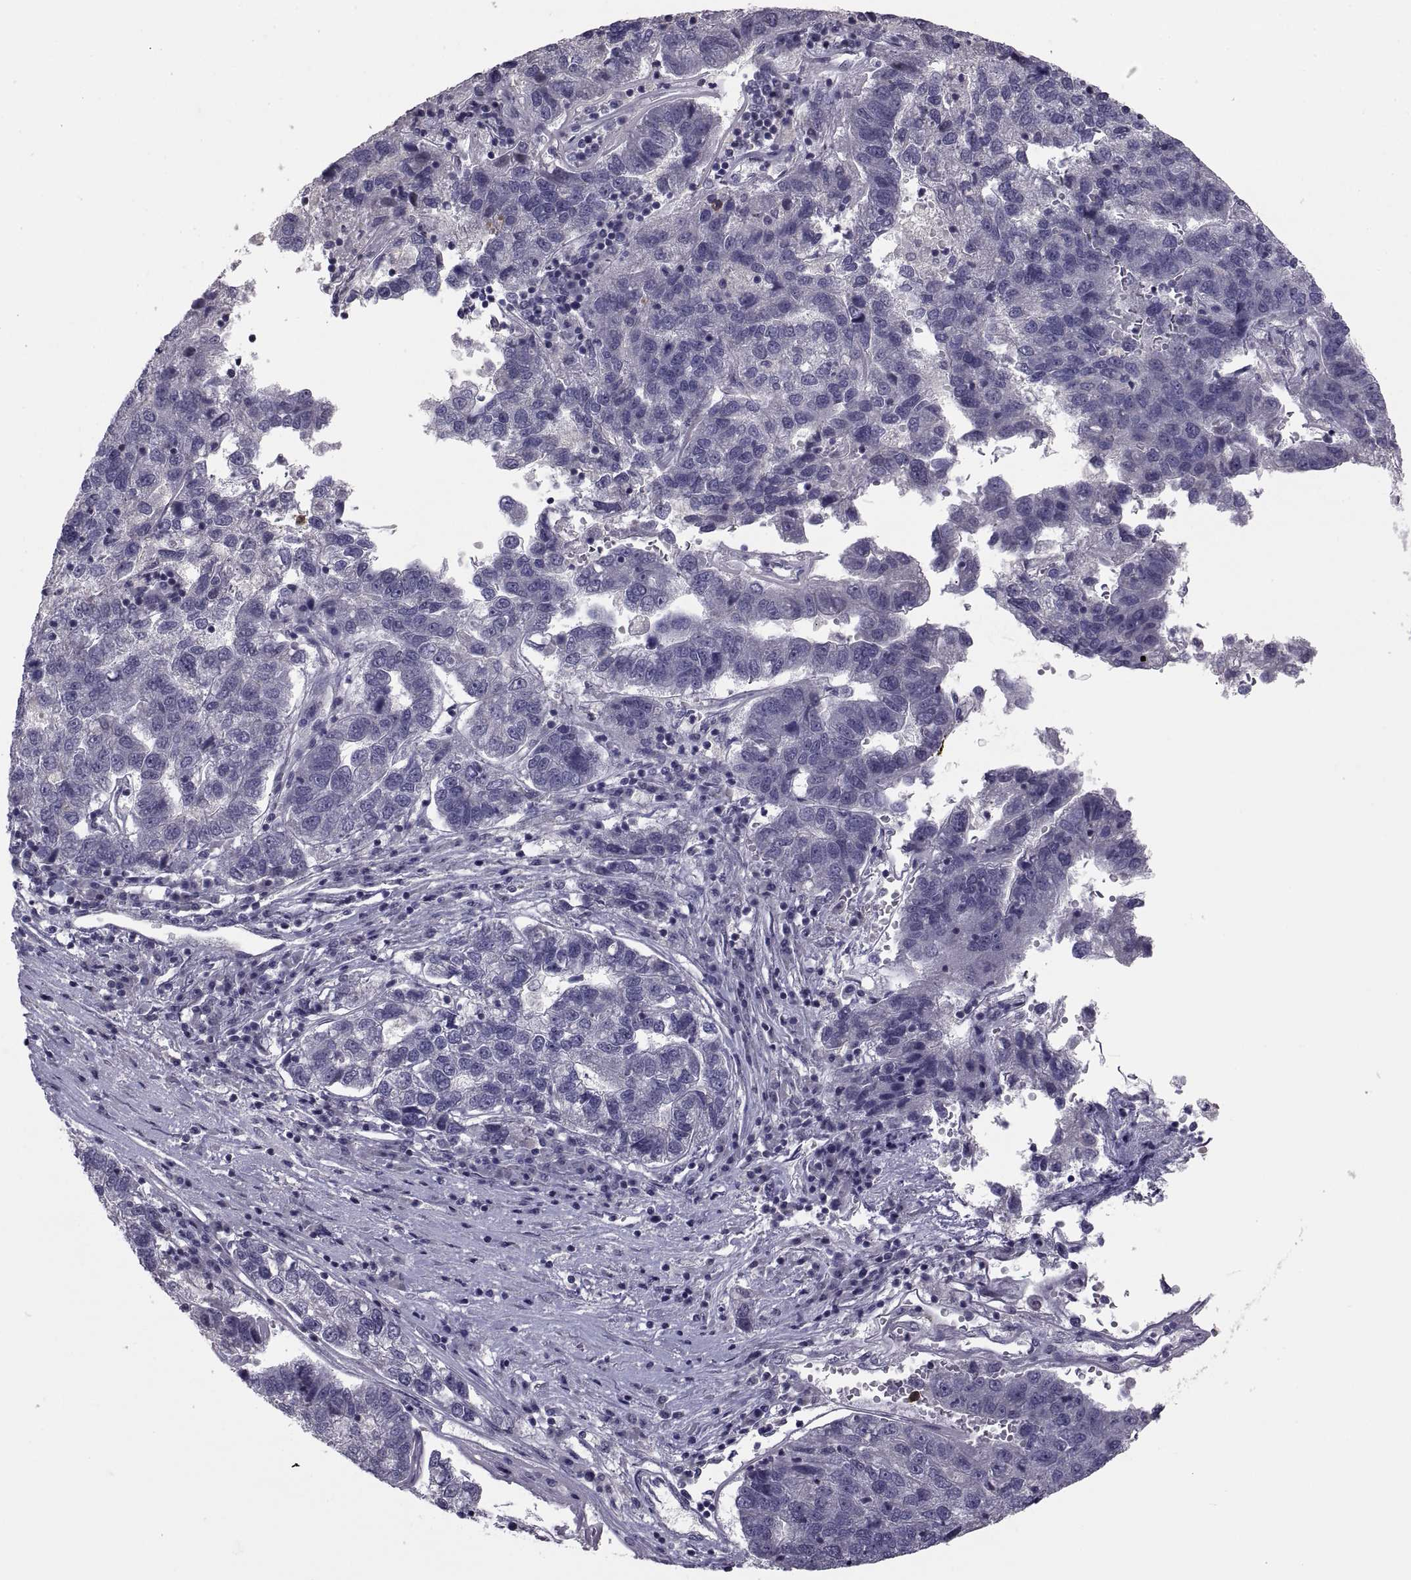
{"staining": {"intensity": "negative", "quantity": "none", "location": "none"}, "tissue": "pancreatic cancer", "cell_type": "Tumor cells", "image_type": "cancer", "snomed": [{"axis": "morphology", "description": "Adenocarcinoma, NOS"}, {"axis": "topography", "description": "Pancreas"}], "caption": "Photomicrograph shows no protein expression in tumor cells of pancreatic cancer (adenocarcinoma) tissue.", "gene": "NPTX2", "patient": {"sex": "female", "age": 61}}